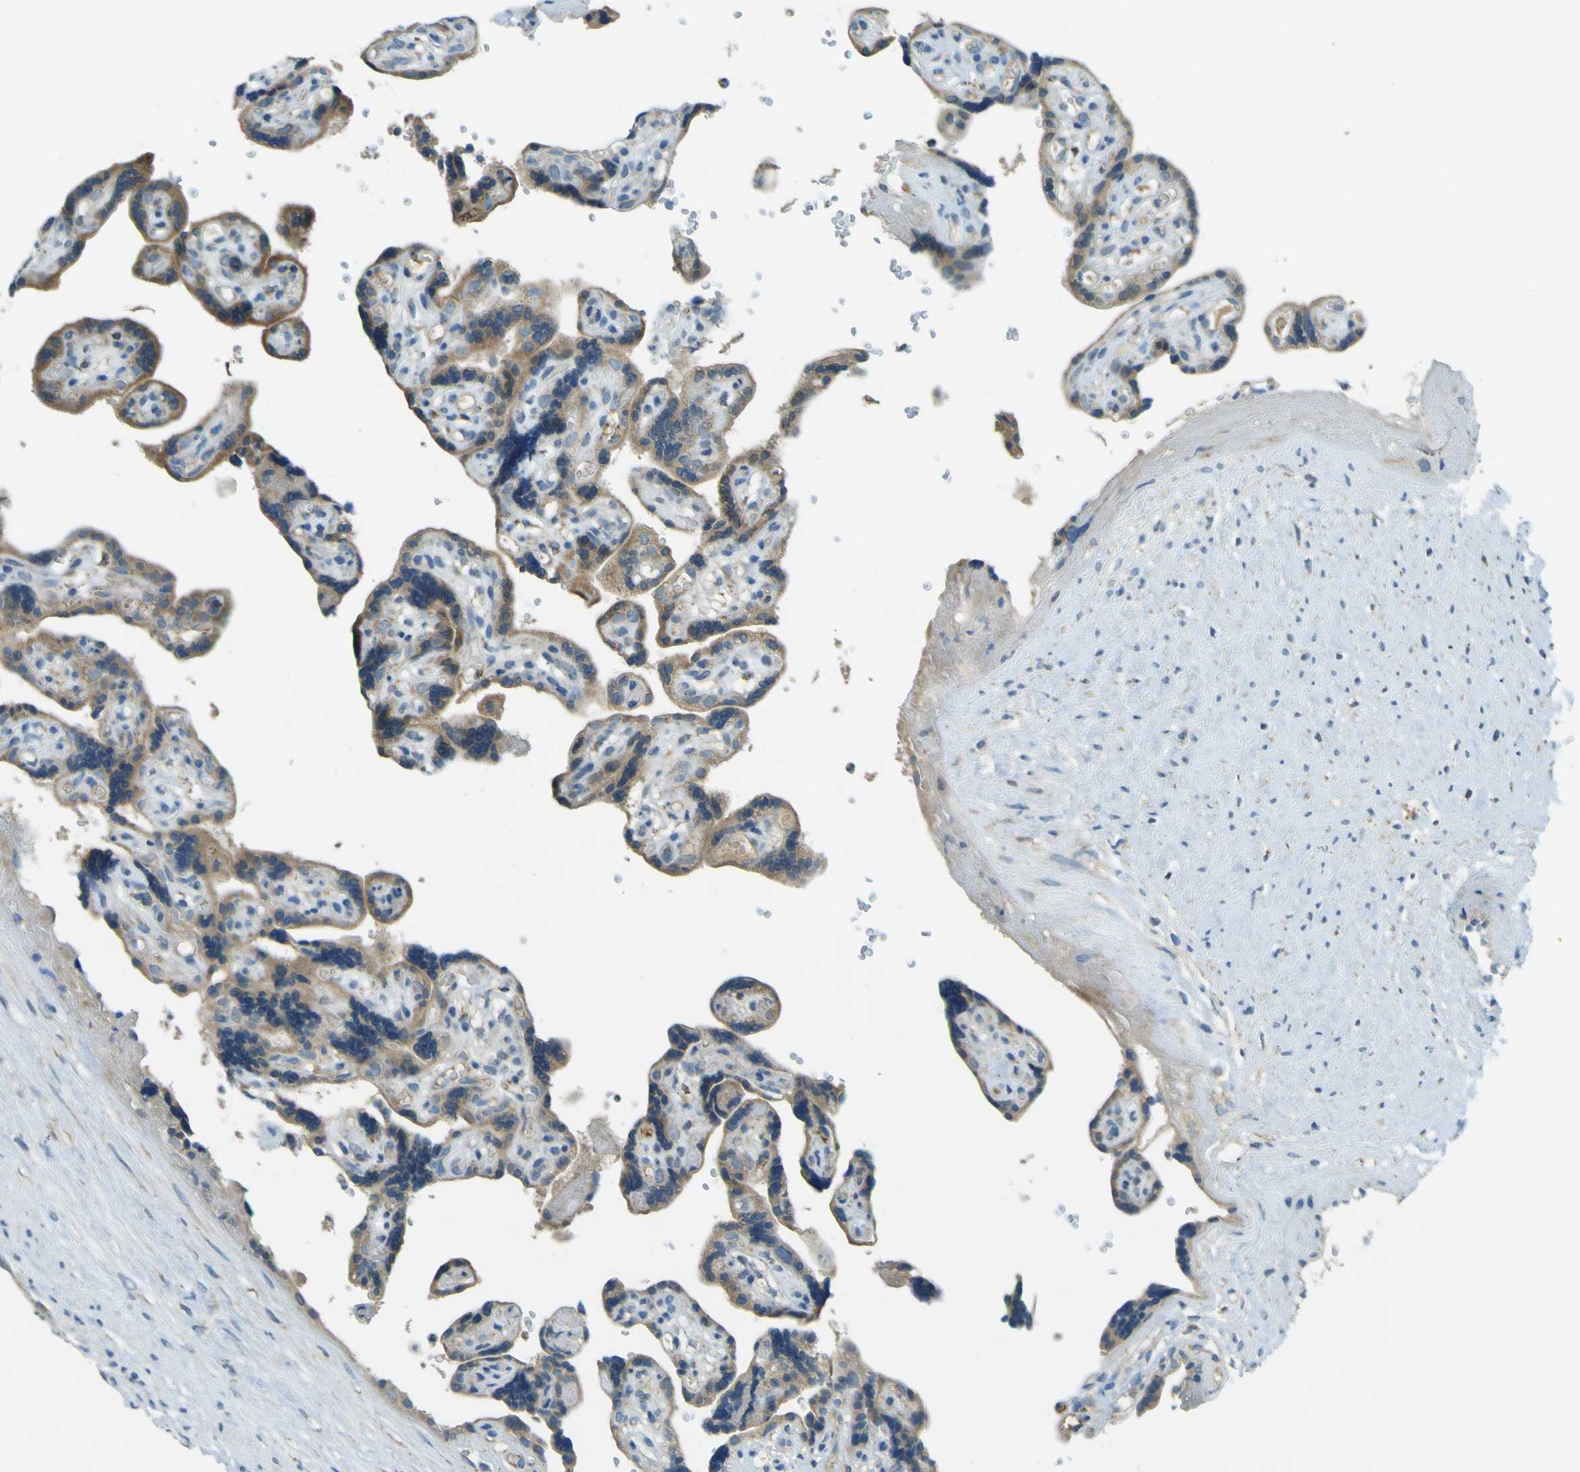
{"staining": {"intensity": "weak", "quantity": "<25%", "location": "cytoplasmic/membranous"}, "tissue": "placenta", "cell_type": "Decidual cells", "image_type": "normal", "snomed": [{"axis": "morphology", "description": "Normal tissue, NOS"}, {"axis": "topography", "description": "Placenta"}], "caption": "Immunohistochemical staining of unremarkable placenta reveals no significant staining in decidual cells.", "gene": "FKTN", "patient": {"sex": "female", "age": 30}}